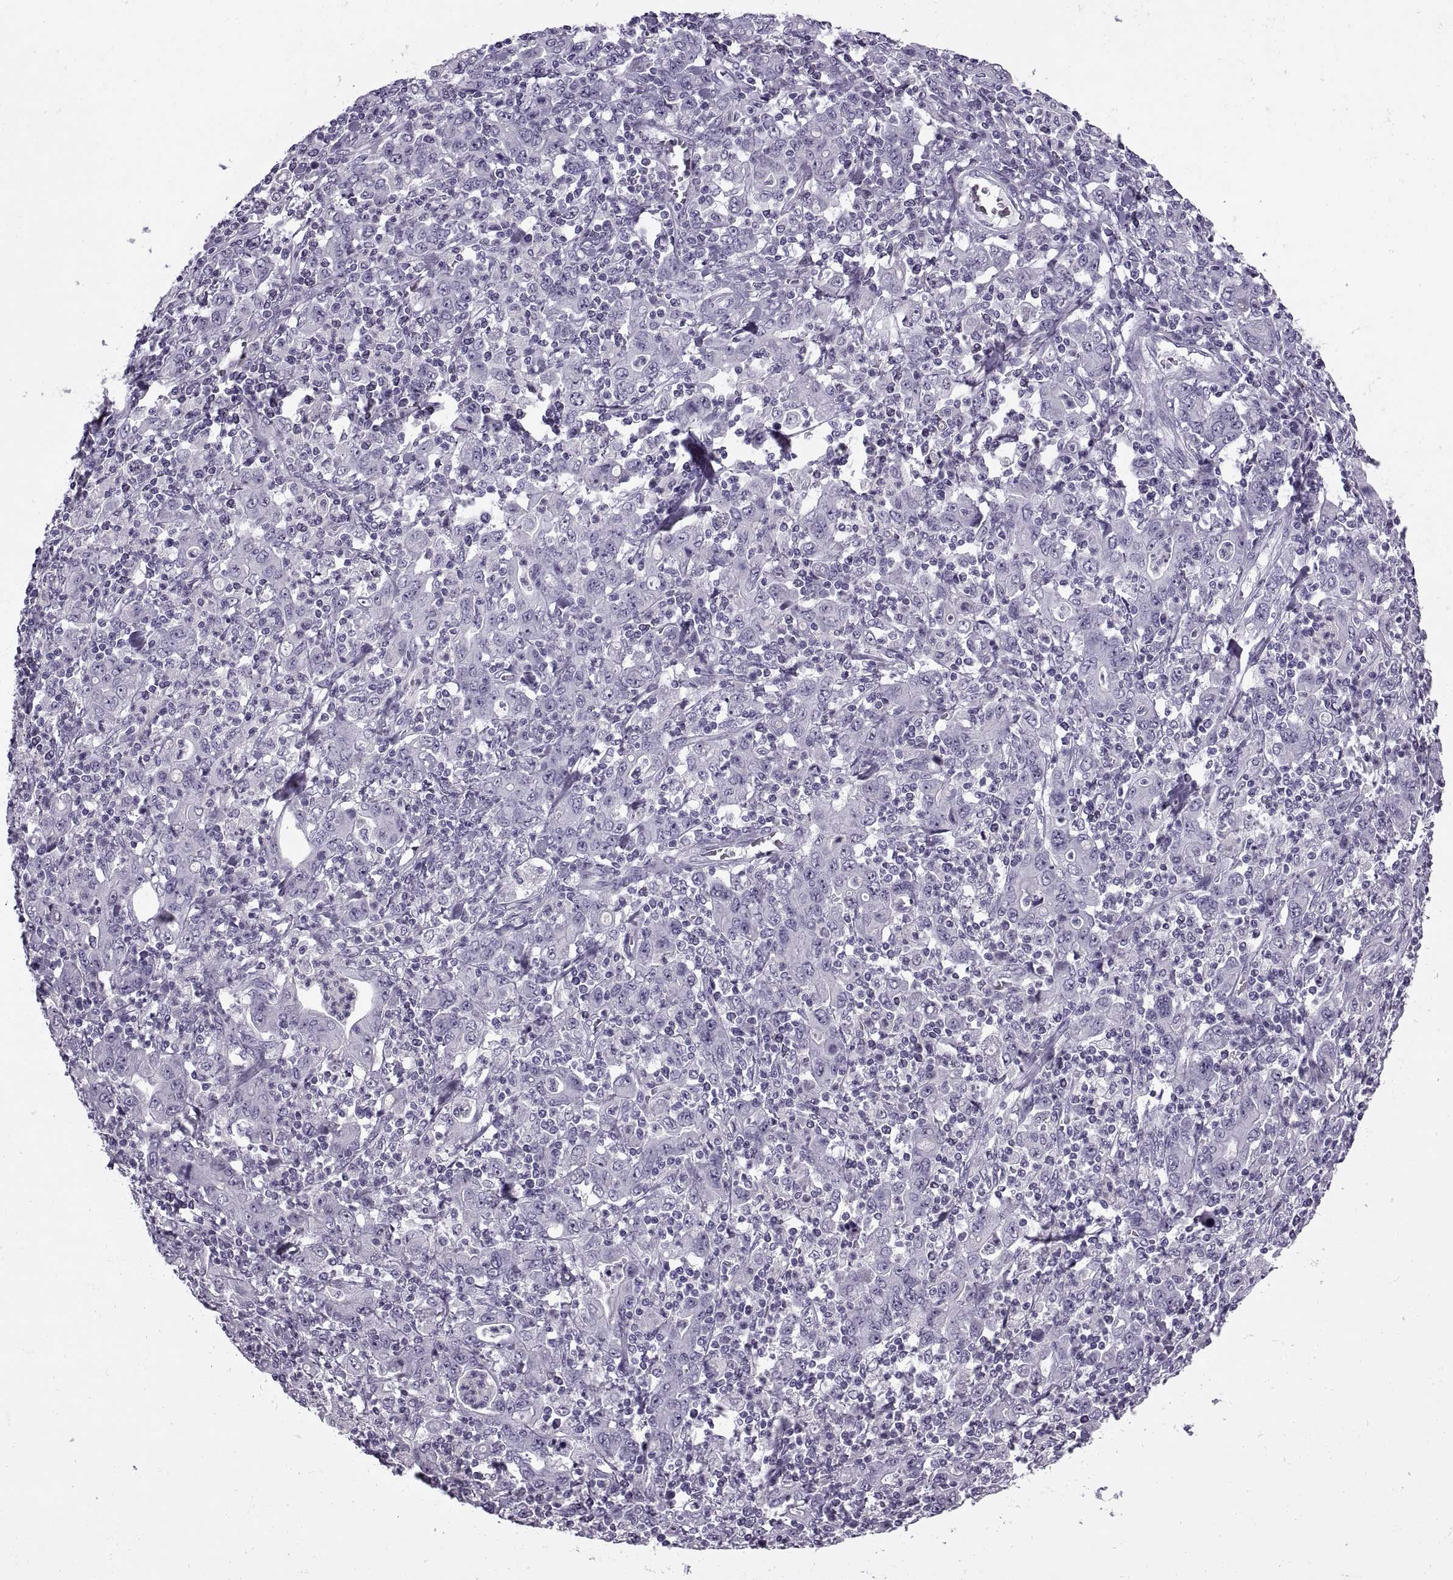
{"staining": {"intensity": "negative", "quantity": "none", "location": "none"}, "tissue": "stomach cancer", "cell_type": "Tumor cells", "image_type": "cancer", "snomed": [{"axis": "morphology", "description": "Adenocarcinoma, NOS"}, {"axis": "topography", "description": "Stomach, upper"}], "caption": "This is a histopathology image of immunohistochemistry (IHC) staining of stomach cancer, which shows no positivity in tumor cells.", "gene": "FAM24A", "patient": {"sex": "male", "age": 69}}